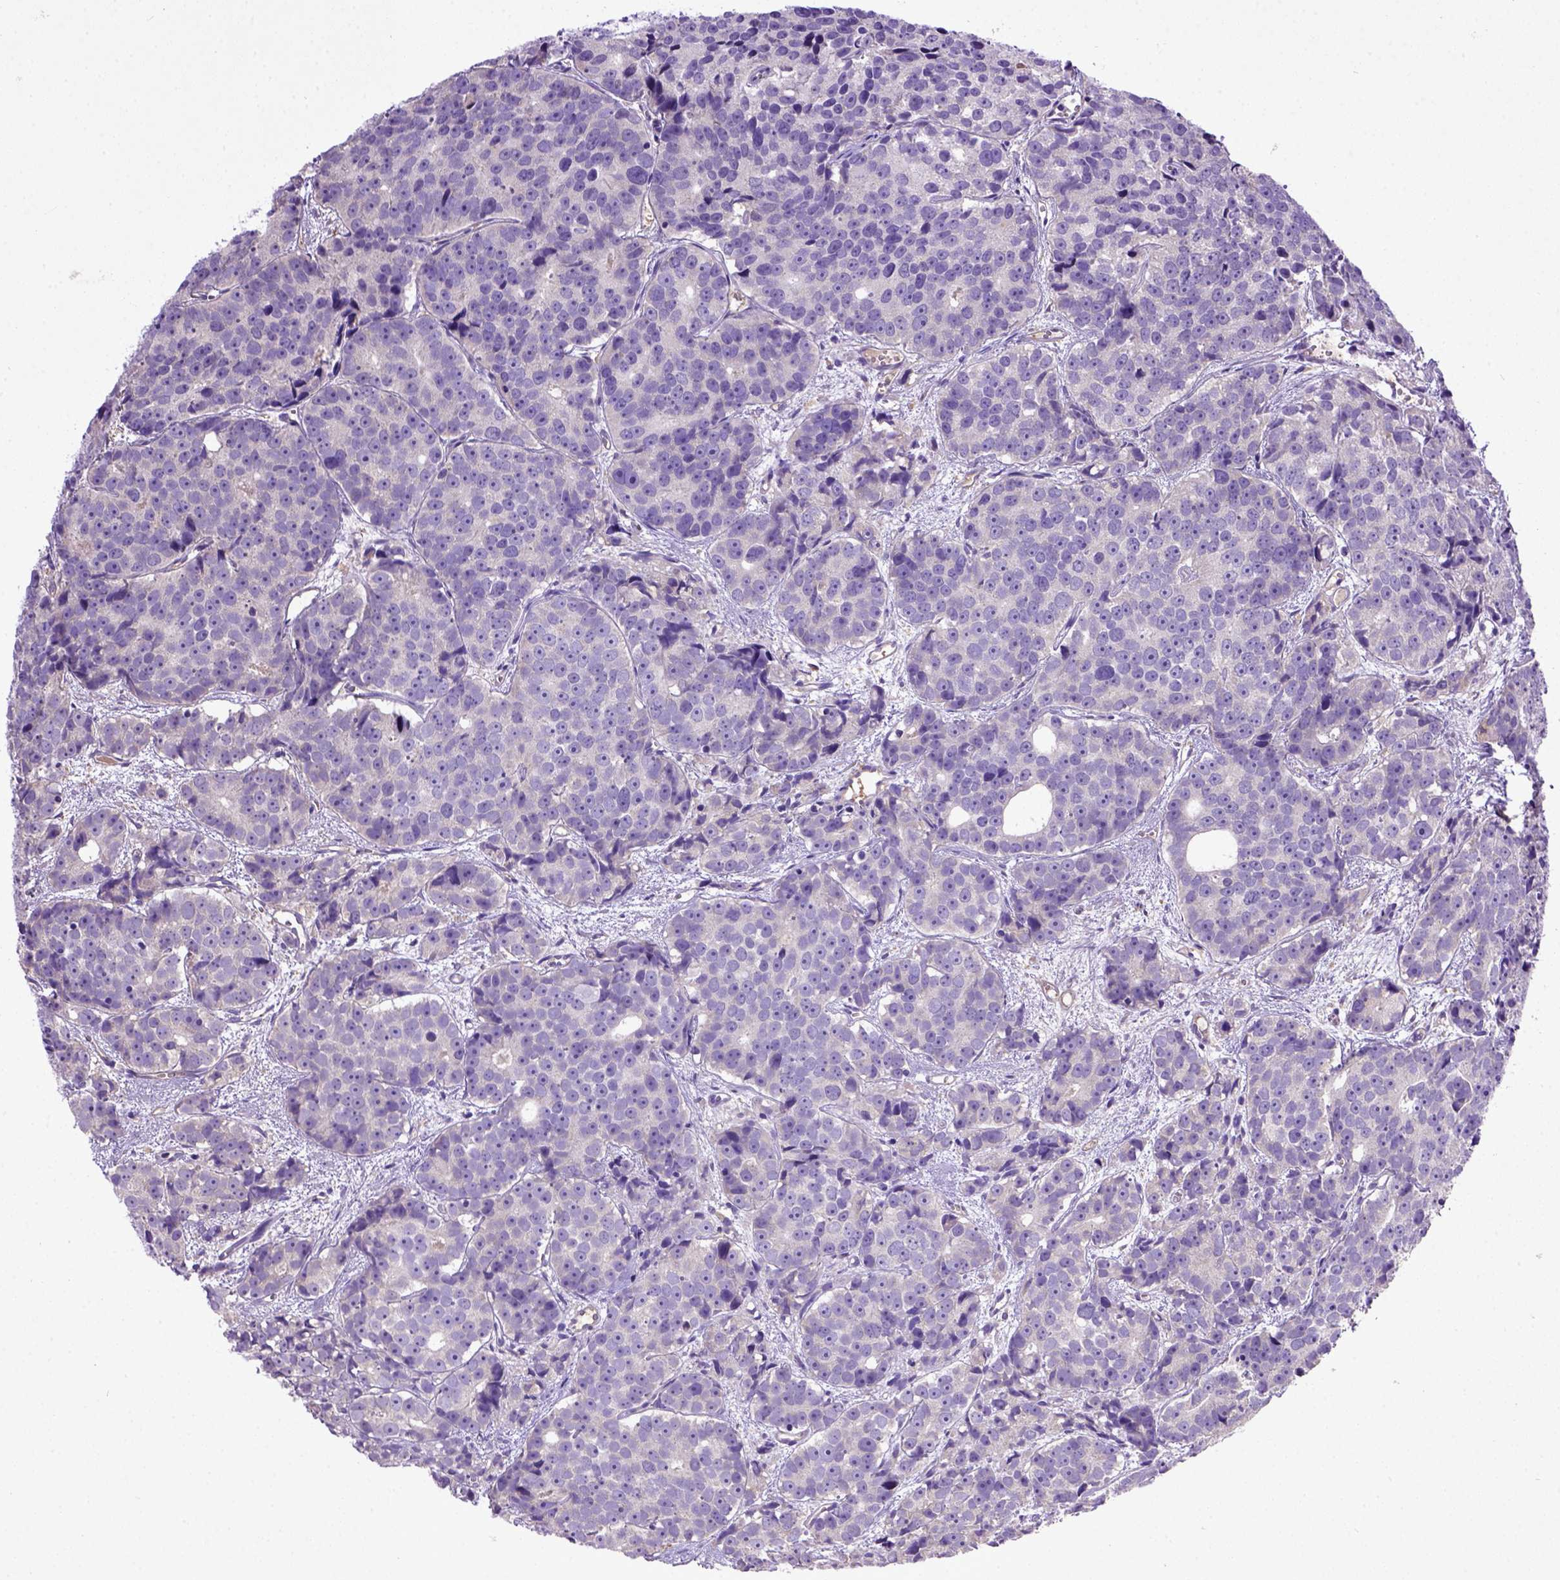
{"staining": {"intensity": "negative", "quantity": "none", "location": "none"}, "tissue": "prostate cancer", "cell_type": "Tumor cells", "image_type": "cancer", "snomed": [{"axis": "morphology", "description": "Adenocarcinoma, High grade"}, {"axis": "topography", "description": "Prostate"}], "caption": "A high-resolution photomicrograph shows IHC staining of prostate high-grade adenocarcinoma, which reveals no significant positivity in tumor cells.", "gene": "DEPDC1B", "patient": {"sex": "male", "age": 77}}